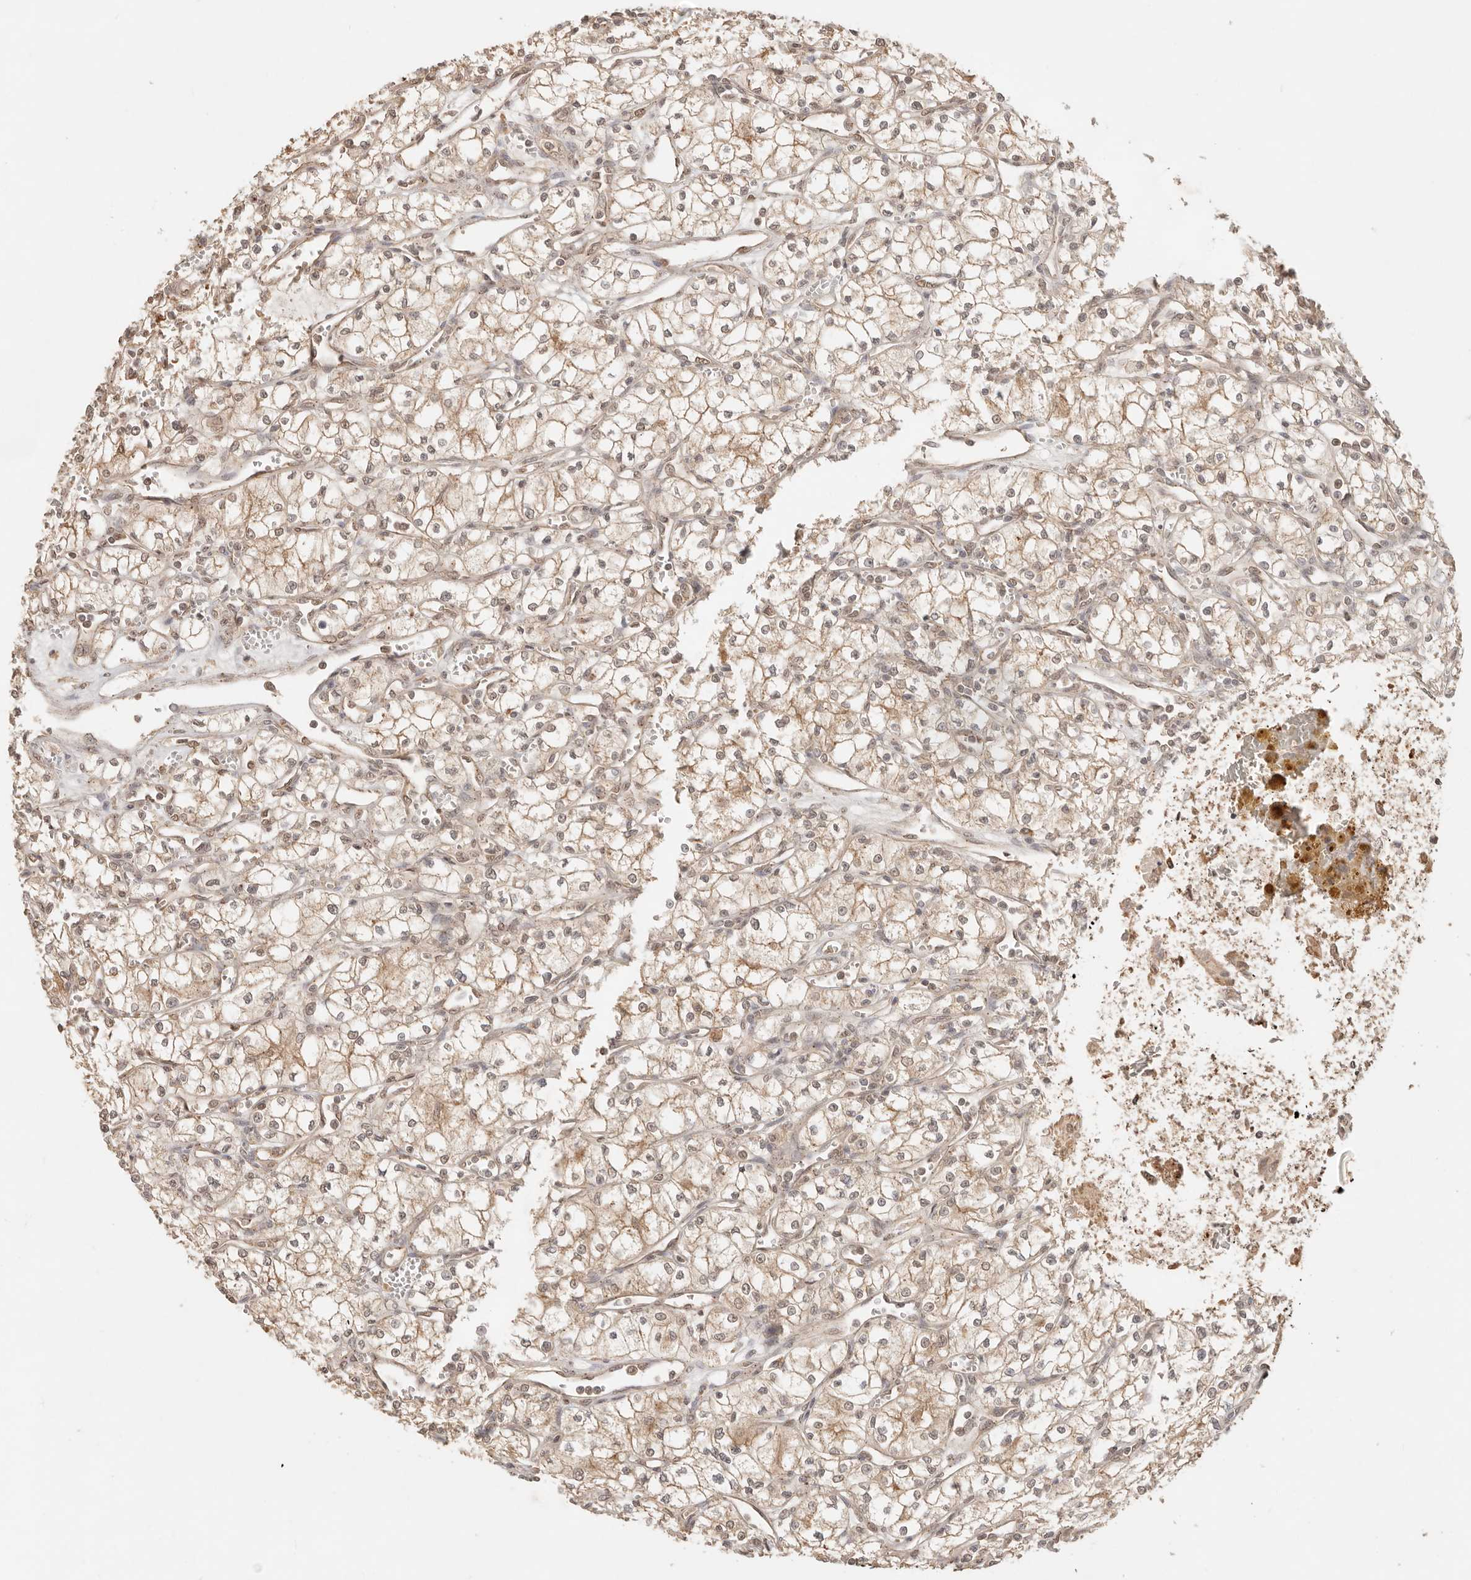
{"staining": {"intensity": "weak", "quantity": "25%-75%", "location": "cytoplasmic/membranous"}, "tissue": "renal cancer", "cell_type": "Tumor cells", "image_type": "cancer", "snomed": [{"axis": "morphology", "description": "Adenocarcinoma, NOS"}, {"axis": "topography", "description": "Kidney"}], "caption": "Renal cancer was stained to show a protein in brown. There is low levels of weak cytoplasmic/membranous expression in about 25%-75% of tumor cells. Using DAB (brown) and hematoxylin (blue) stains, captured at high magnification using brightfield microscopy.", "gene": "LMO4", "patient": {"sex": "male", "age": 59}}